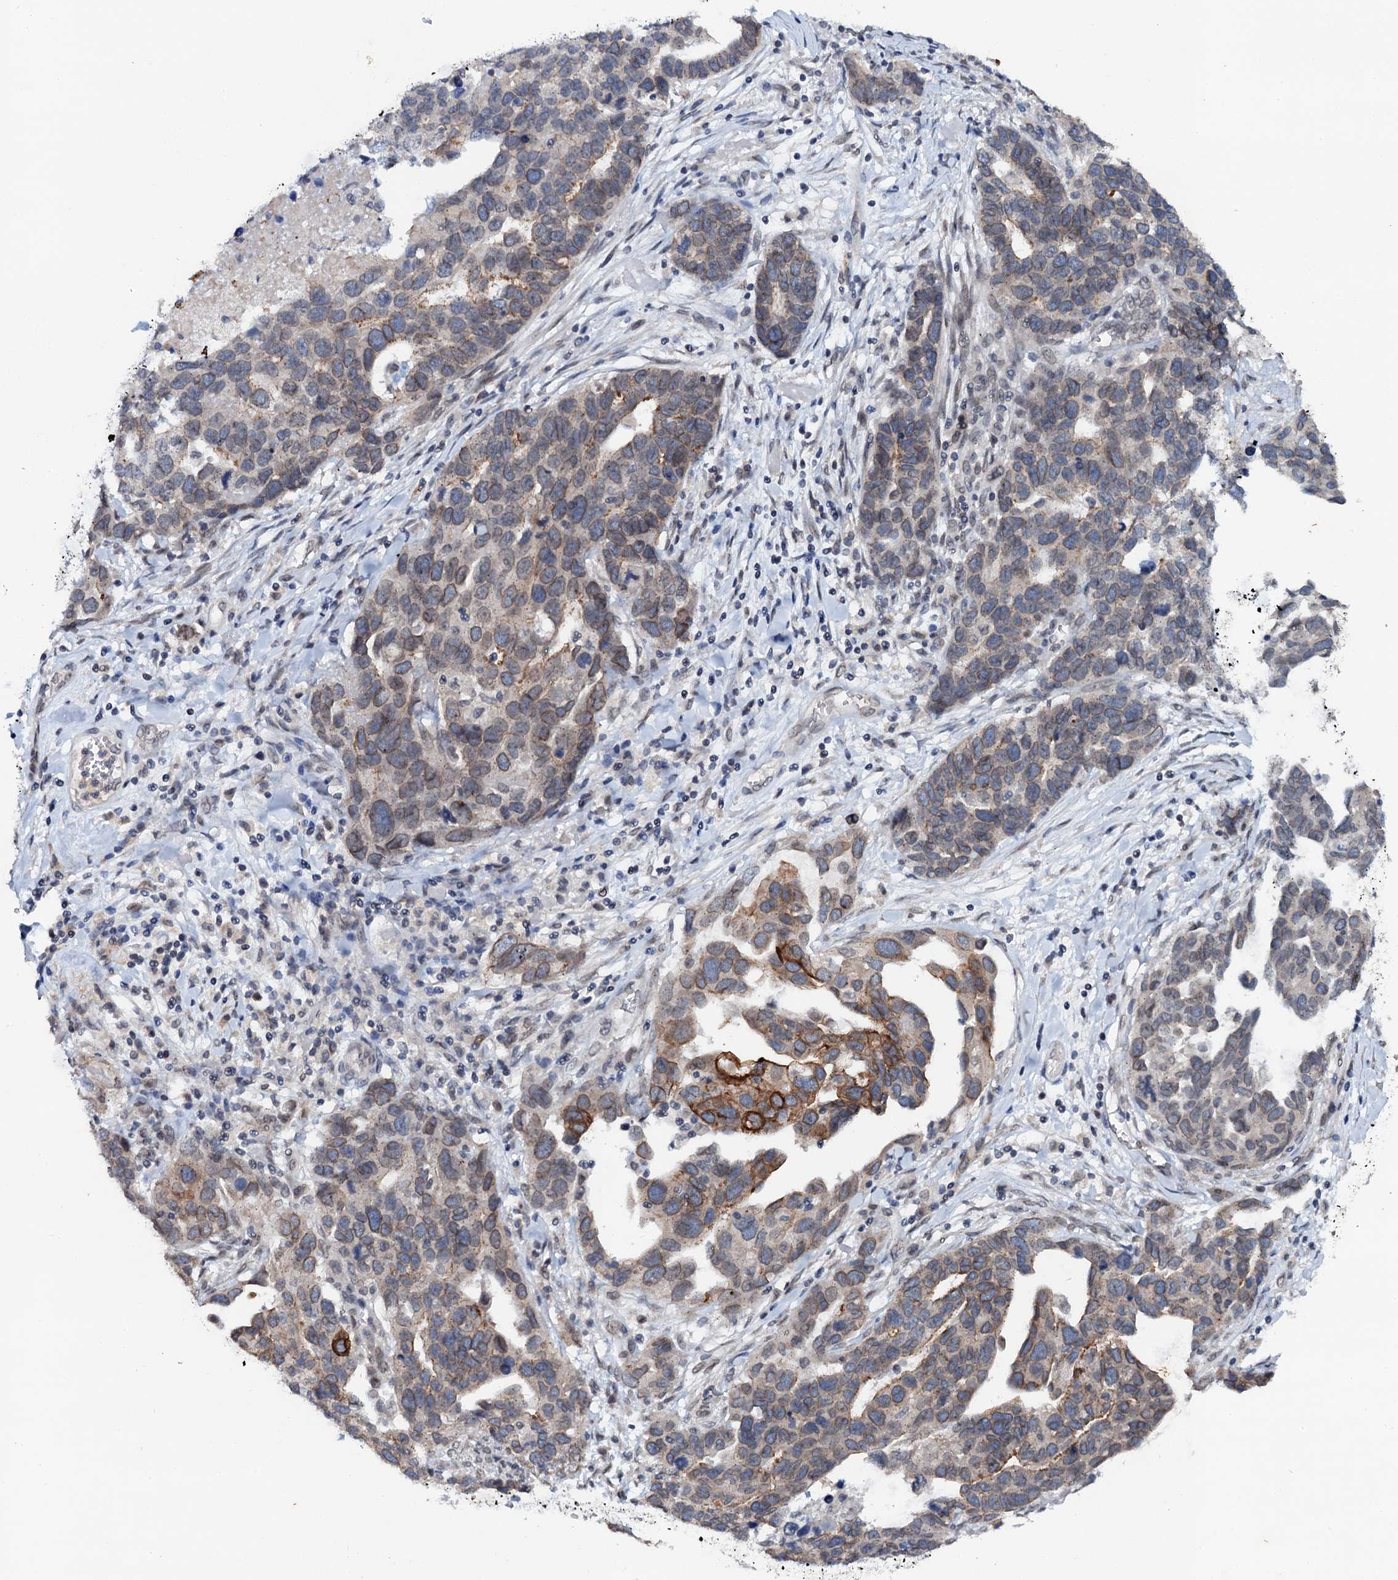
{"staining": {"intensity": "strong", "quantity": "<25%", "location": "cytoplasmic/membranous"}, "tissue": "ovarian cancer", "cell_type": "Tumor cells", "image_type": "cancer", "snomed": [{"axis": "morphology", "description": "Cystadenocarcinoma, serous, NOS"}, {"axis": "topography", "description": "Ovary"}], "caption": "A brown stain highlights strong cytoplasmic/membranous expression of a protein in human ovarian cancer (serous cystadenocarcinoma) tumor cells.", "gene": "SNTA1", "patient": {"sex": "female", "age": 54}}